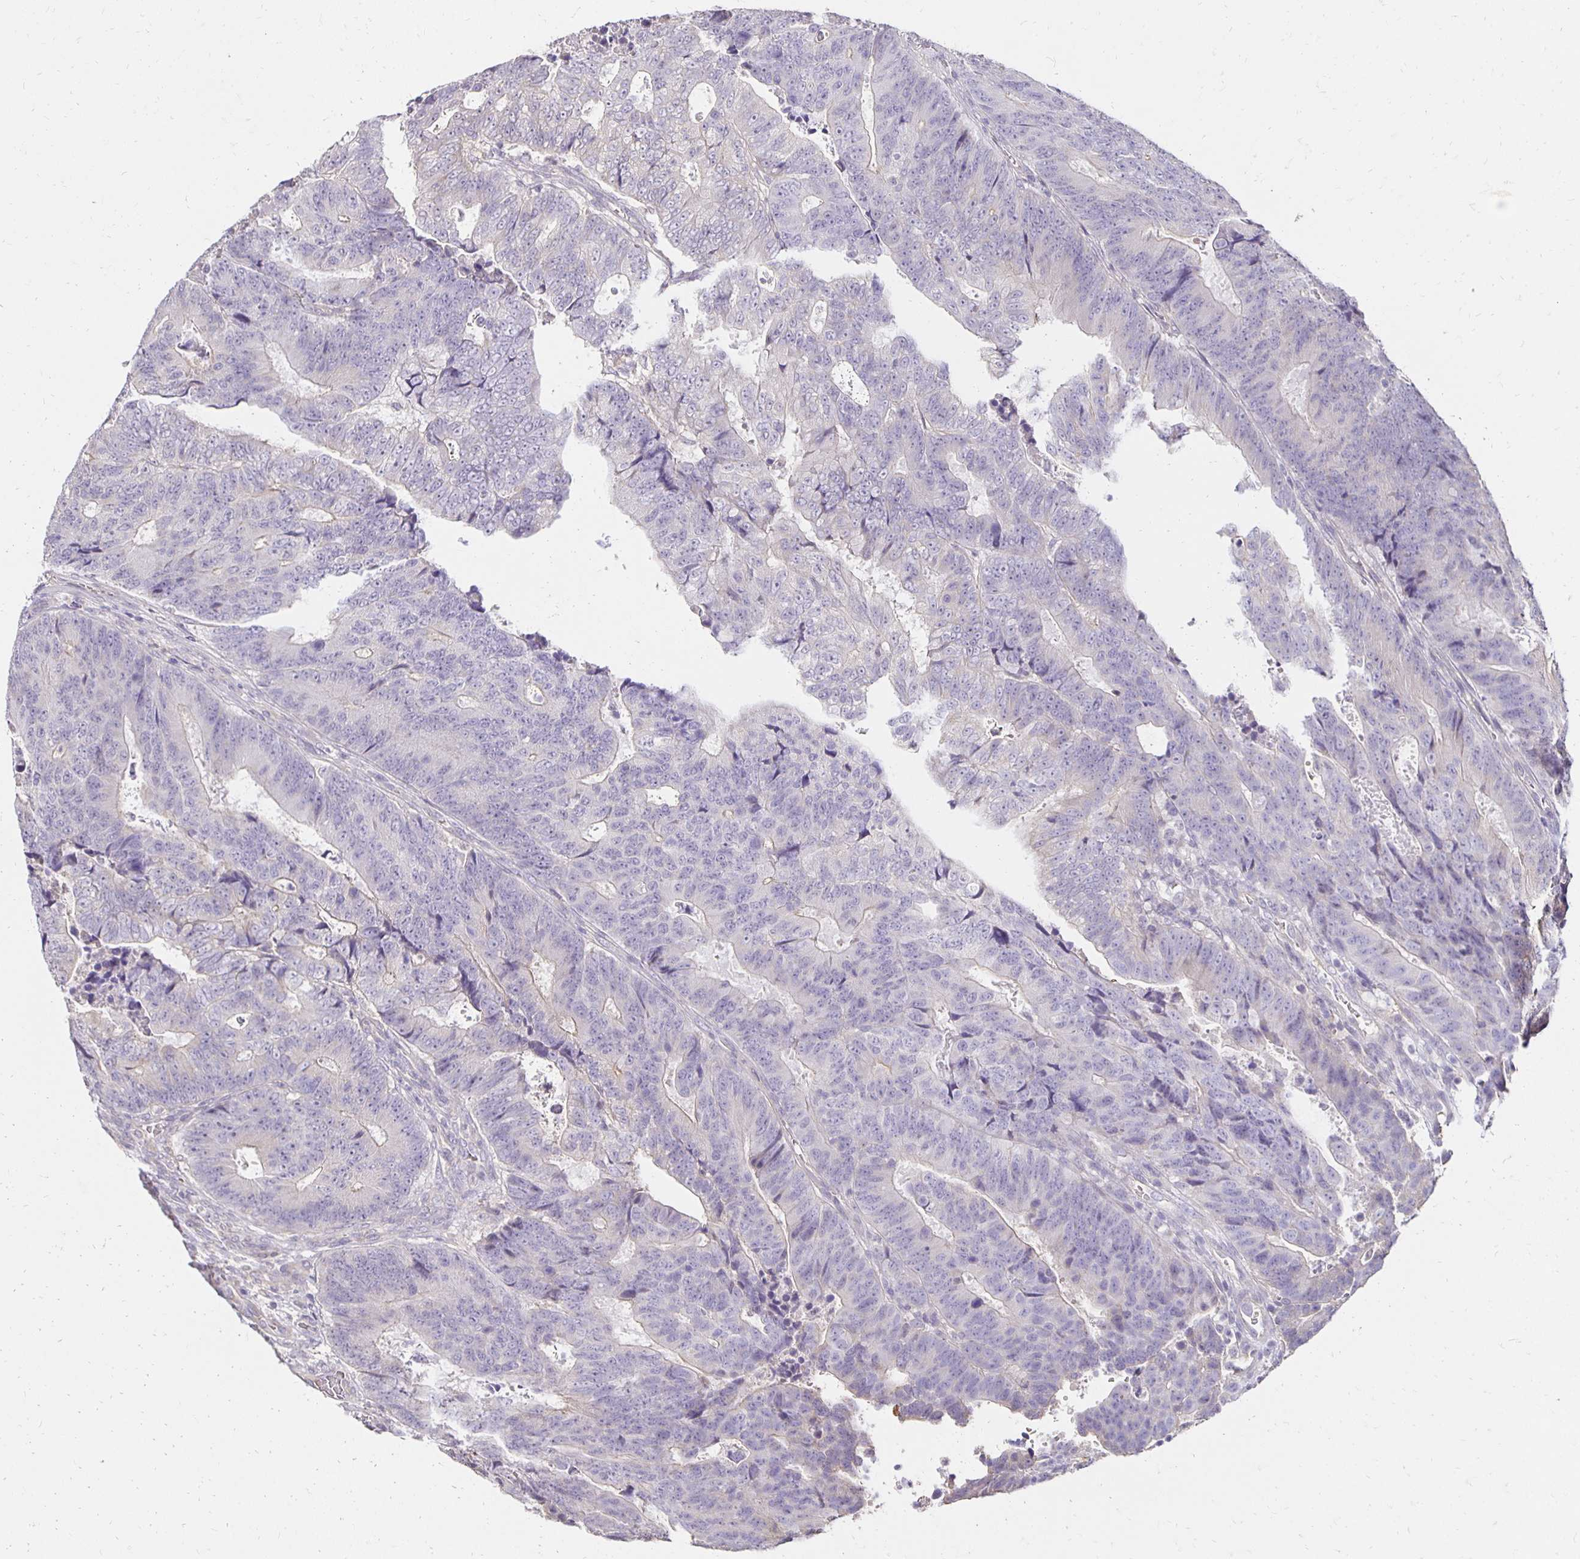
{"staining": {"intensity": "negative", "quantity": "none", "location": "none"}, "tissue": "colorectal cancer", "cell_type": "Tumor cells", "image_type": "cancer", "snomed": [{"axis": "morphology", "description": "Adenocarcinoma, NOS"}, {"axis": "topography", "description": "Colon"}], "caption": "Colorectal adenocarcinoma stained for a protein using IHC reveals no positivity tumor cells.", "gene": "PNPLA3", "patient": {"sex": "female", "age": 48}}